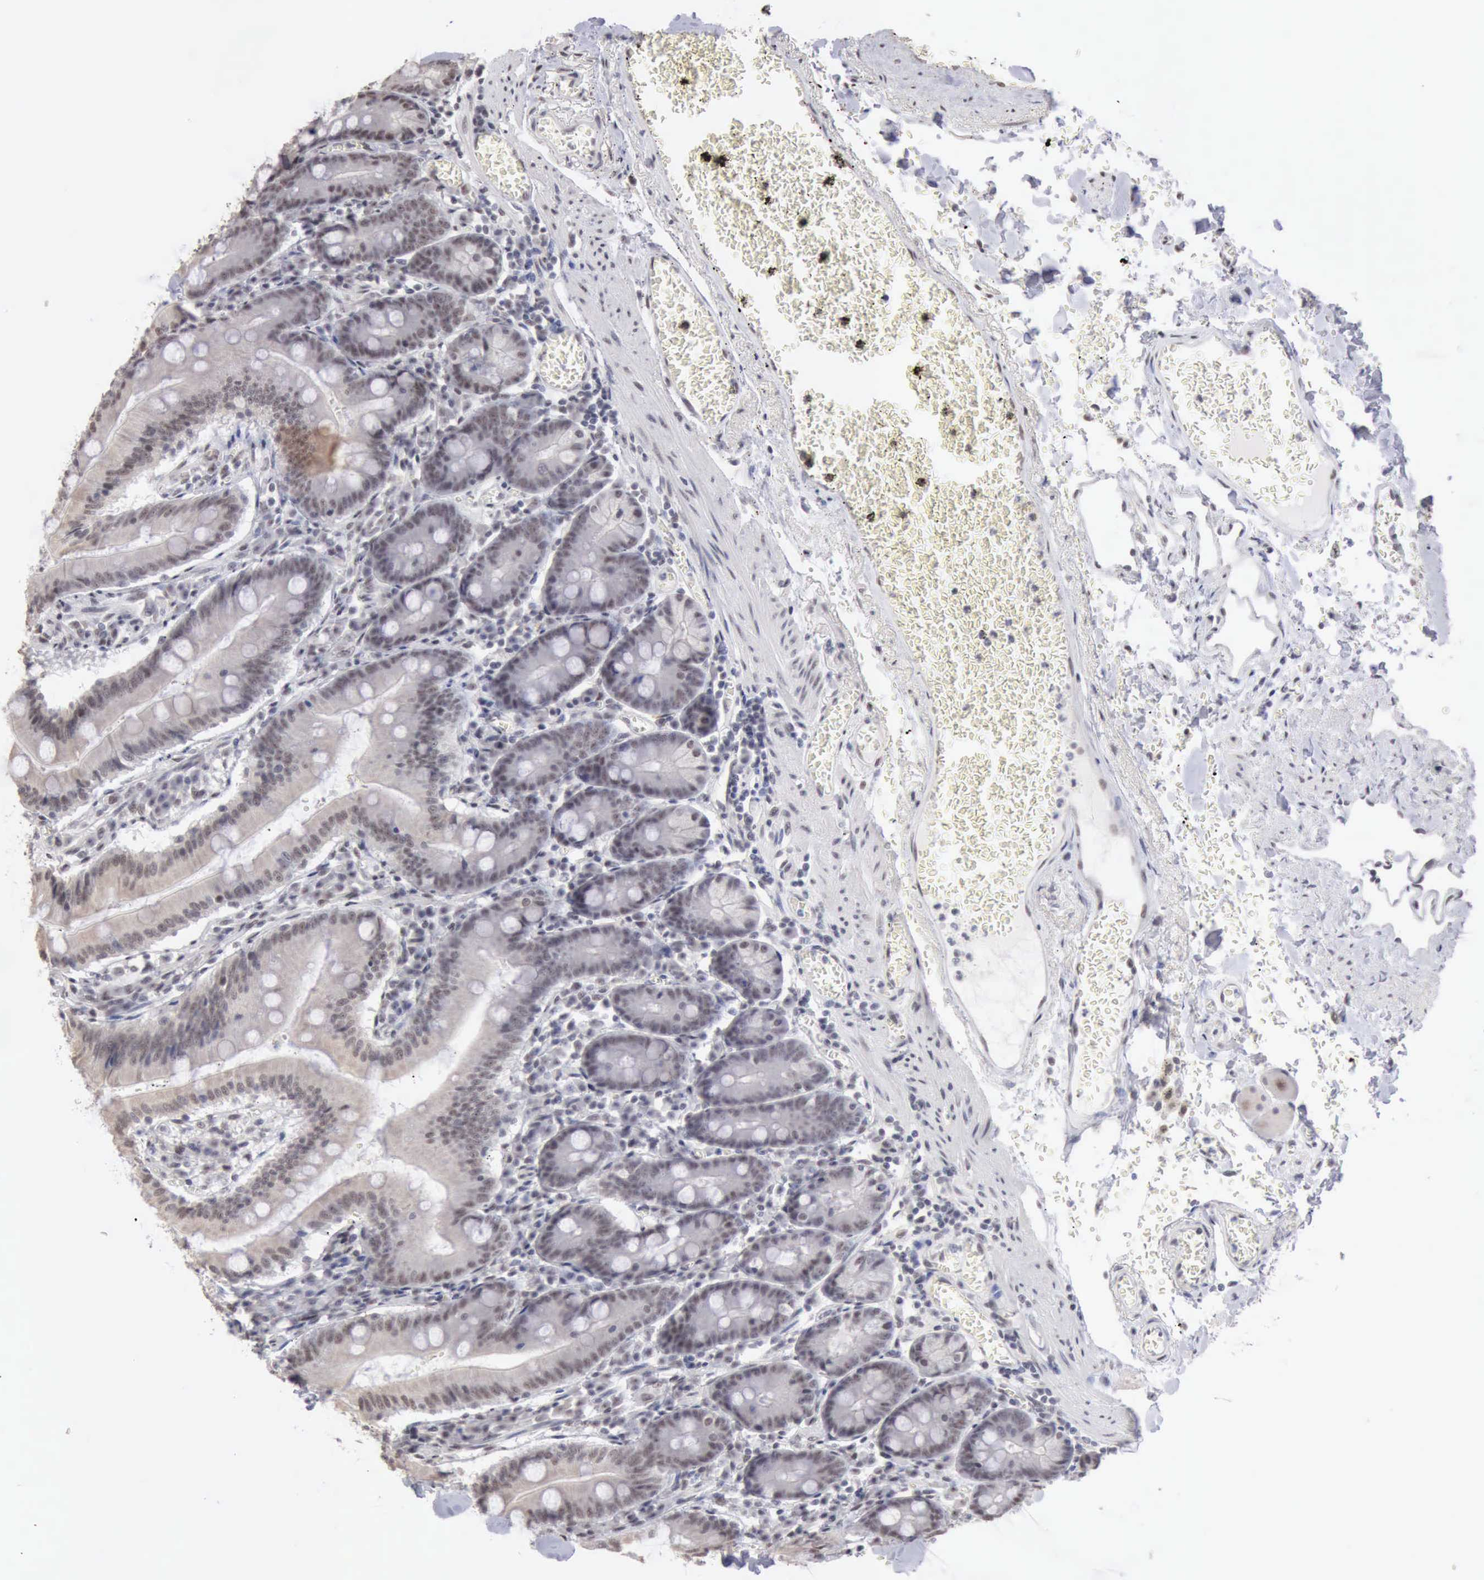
{"staining": {"intensity": "weak", "quantity": ">75%", "location": "cytoplasmic/membranous,nuclear"}, "tissue": "small intestine", "cell_type": "Glandular cells", "image_type": "normal", "snomed": [{"axis": "morphology", "description": "Normal tissue, NOS"}, {"axis": "topography", "description": "Small intestine"}], "caption": "IHC image of unremarkable small intestine stained for a protein (brown), which exhibits low levels of weak cytoplasmic/membranous,nuclear expression in about >75% of glandular cells.", "gene": "TAF1", "patient": {"sex": "male", "age": 71}}